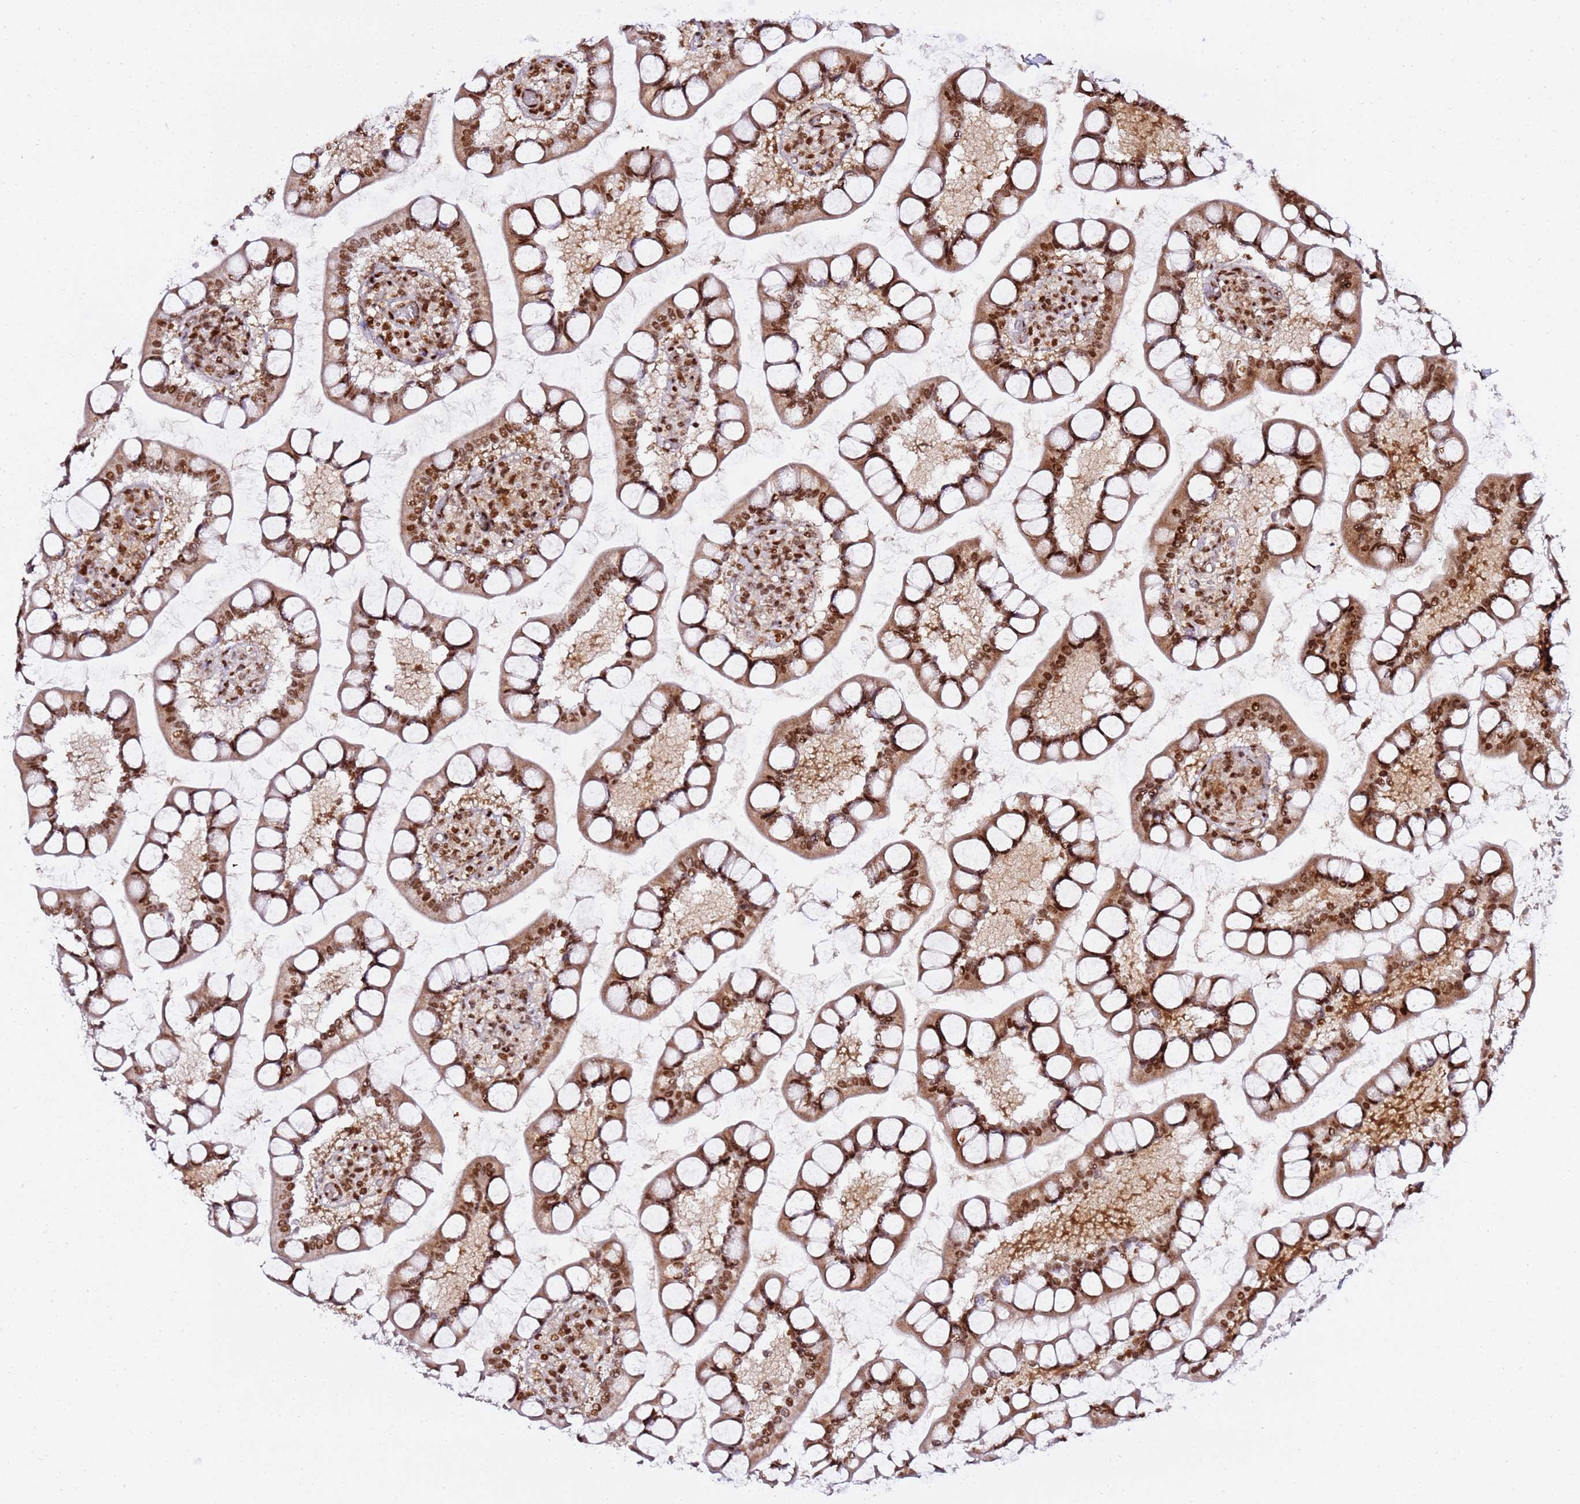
{"staining": {"intensity": "strong", "quantity": ">75%", "location": "cytoplasmic/membranous,nuclear"}, "tissue": "small intestine", "cell_type": "Glandular cells", "image_type": "normal", "snomed": [{"axis": "morphology", "description": "Normal tissue, NOS"}, {"axis": "topography", "description": "Small intestine"}], "caption": "Small intestine stained with immunohistochemistry (IHC) exhibits strong cytoplasmic/membranous,nuclear staining in about >75% of glandular cells. The staining is performed using DAB (3,3'-diaminobenzidine) brown chromogen to label protein expression. The nuclei are counter-stained blue using hematoxylin.", "gene": "GBP2", "patient": {"sex": "male", "age": 52}}